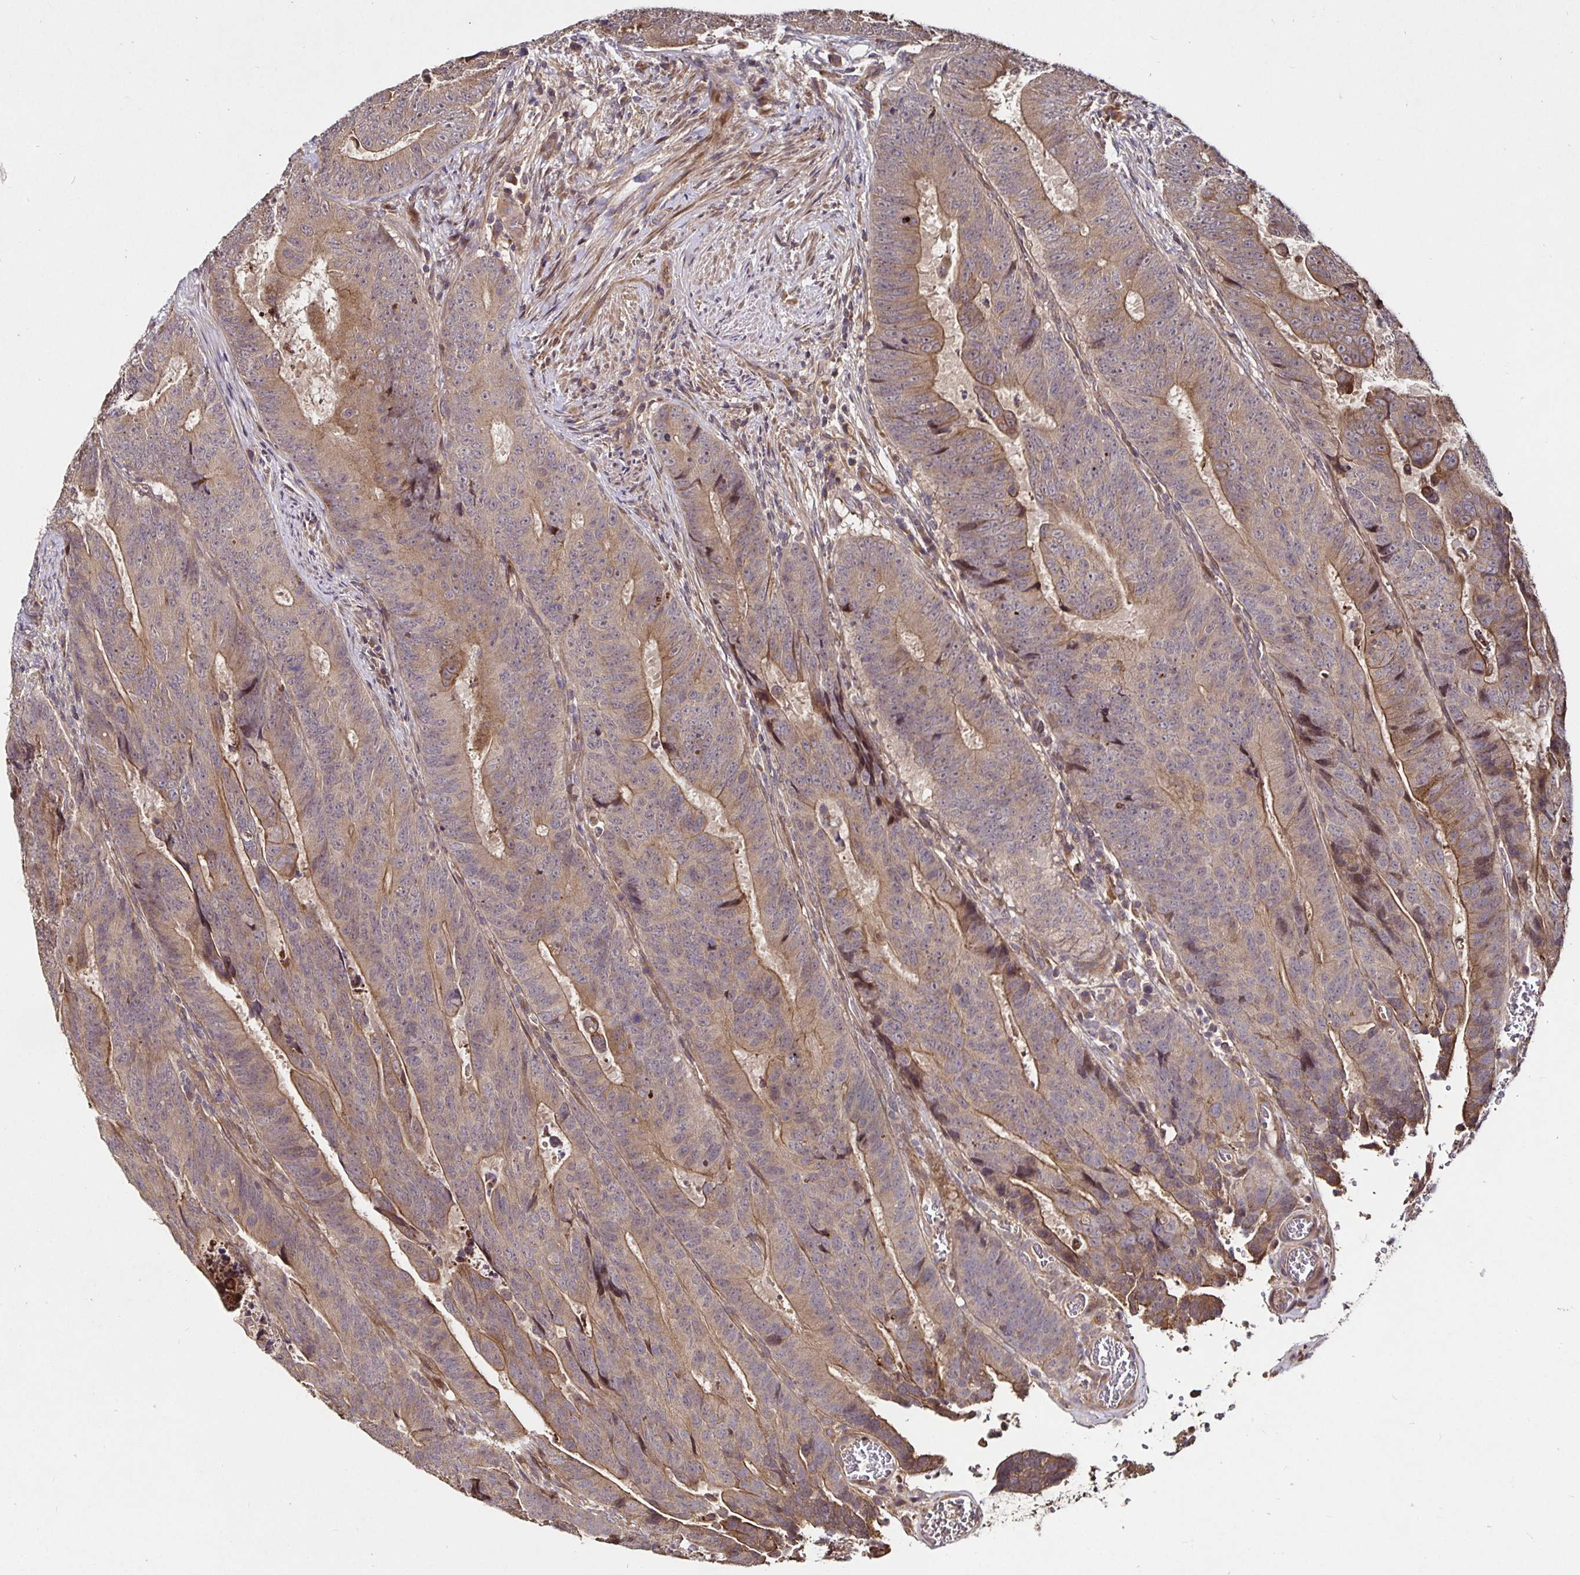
{"staining": {"intensity": "moderate", "quantity": "25%-75%", "location": "cytoplasmic/membranous"}, "tissue": "colorectal cancer", "cell_type": "Tumor cells", "image_type": "cancer", "snomed": [{"axis": "morphology", "description": "Adenocarcinoma, NOS"}, {"axis": "topography", "description": "Colon"}], "caption": "This histopathology image shows immunohistochemistry staining of human adenocarcinoma (colorectal), with medium moderate cytoplasmic/membranous positivity in about 25%-75% of tumor cells.", "gene": "SMYD3", "patient": {"sex": "female", "age": 48}}